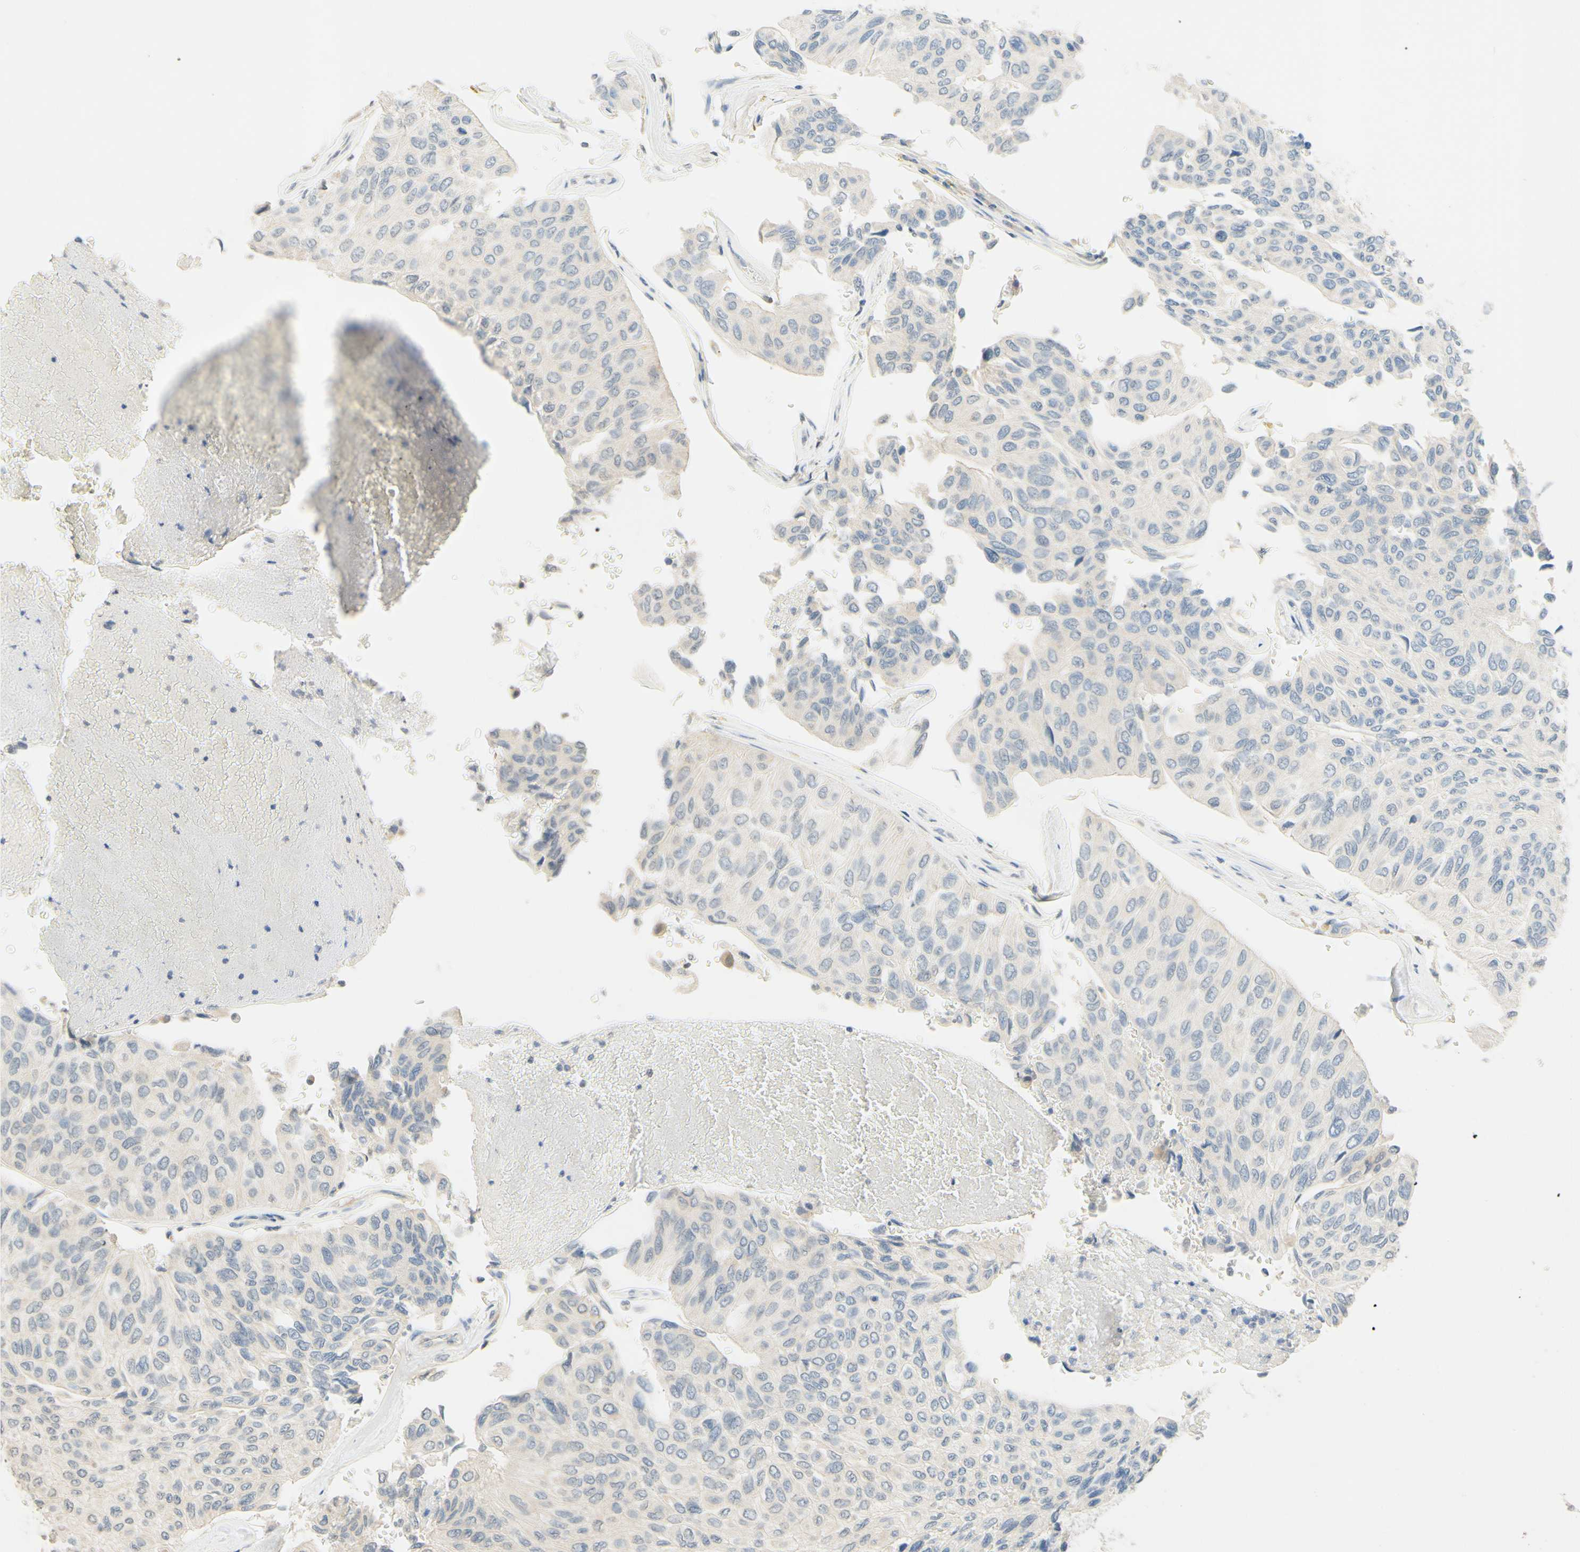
{"staining": {"intensity": "weak", "quantity": "<25%", "location": "cytoplasmic/membranous"}, "tissue": "urothelial cancer", "cell_type": "Tumor cells", "image_type": "cancer", "snomed": [{"axis": "morphology", "description": "Urothelial carcinoma, High grade"}, {"axis": "topography", "description": "Urinary bladder"}], "caption": "There is no significant positivity in tumor cells of high-grade urothelial carcinoma.", "gene": "MAG", "patient": {"sex": "male", "age": 66}}